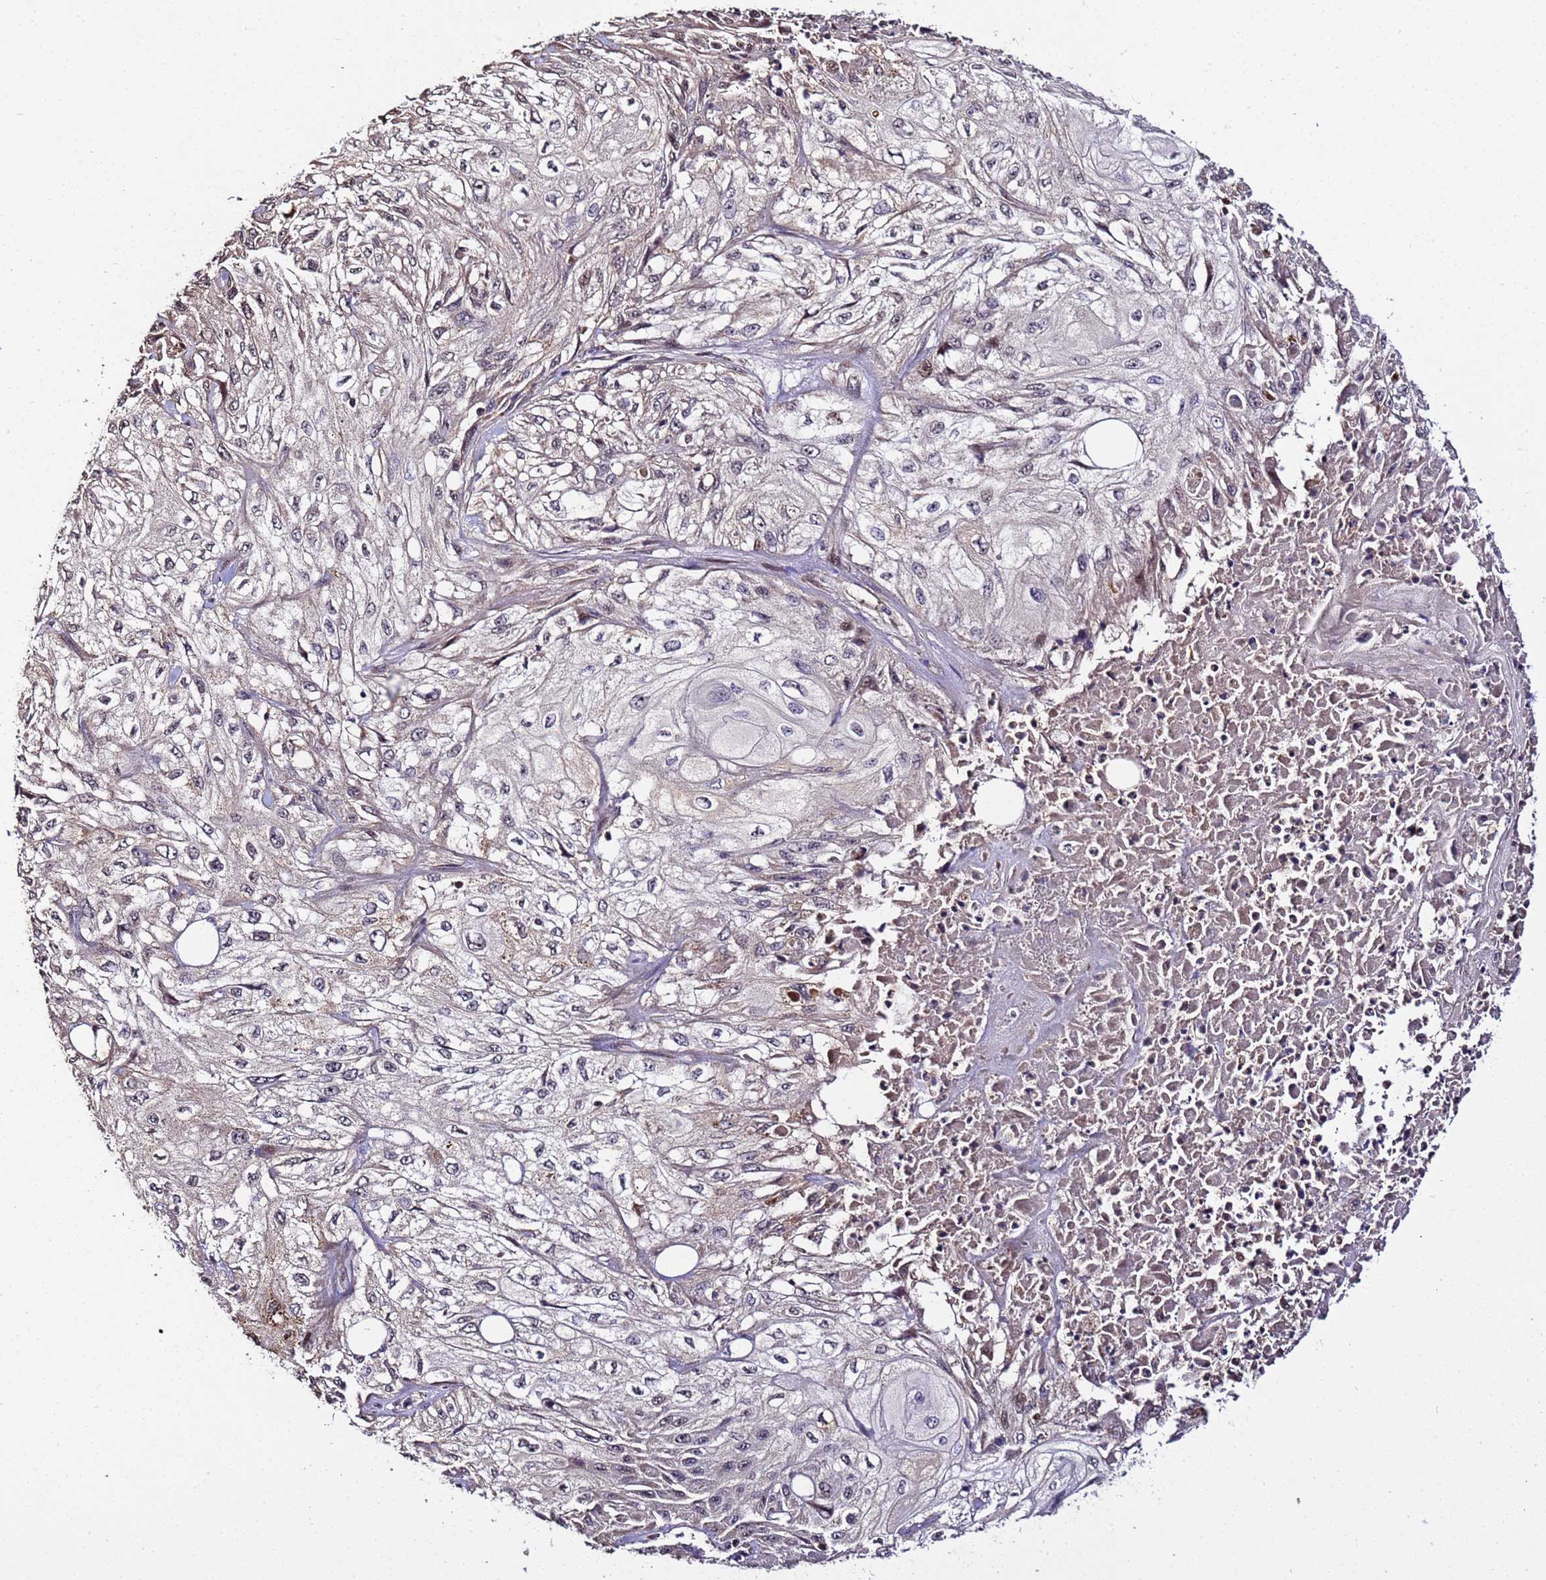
{"staining": {"intensity": "moderate", "quantity": "<25%", "location": "nuclear"}, "tissue": "skin cancer", "cell_type": "Tumor cells", "image_type": "cancer", "snomed": [{"axis": "morphology", "description": "Squamous cell carcinoma, NOS"}, {"axis": "morphology", "description": "Squamous cell carcinoma, metastatic, NOS"}, {"axis": "topography", "description": "Skin"}, {"axis": "topography", "description": "Lymph node"}], "caption": "This is a photomicrograph of immunohistochemistry staining of skin cancer (squamous cell carcinoma), which shows moderate positivity in the nuclear of tumor cells.", "gene": "WNK4", "patient": {"sex": "male", "age": 75}}